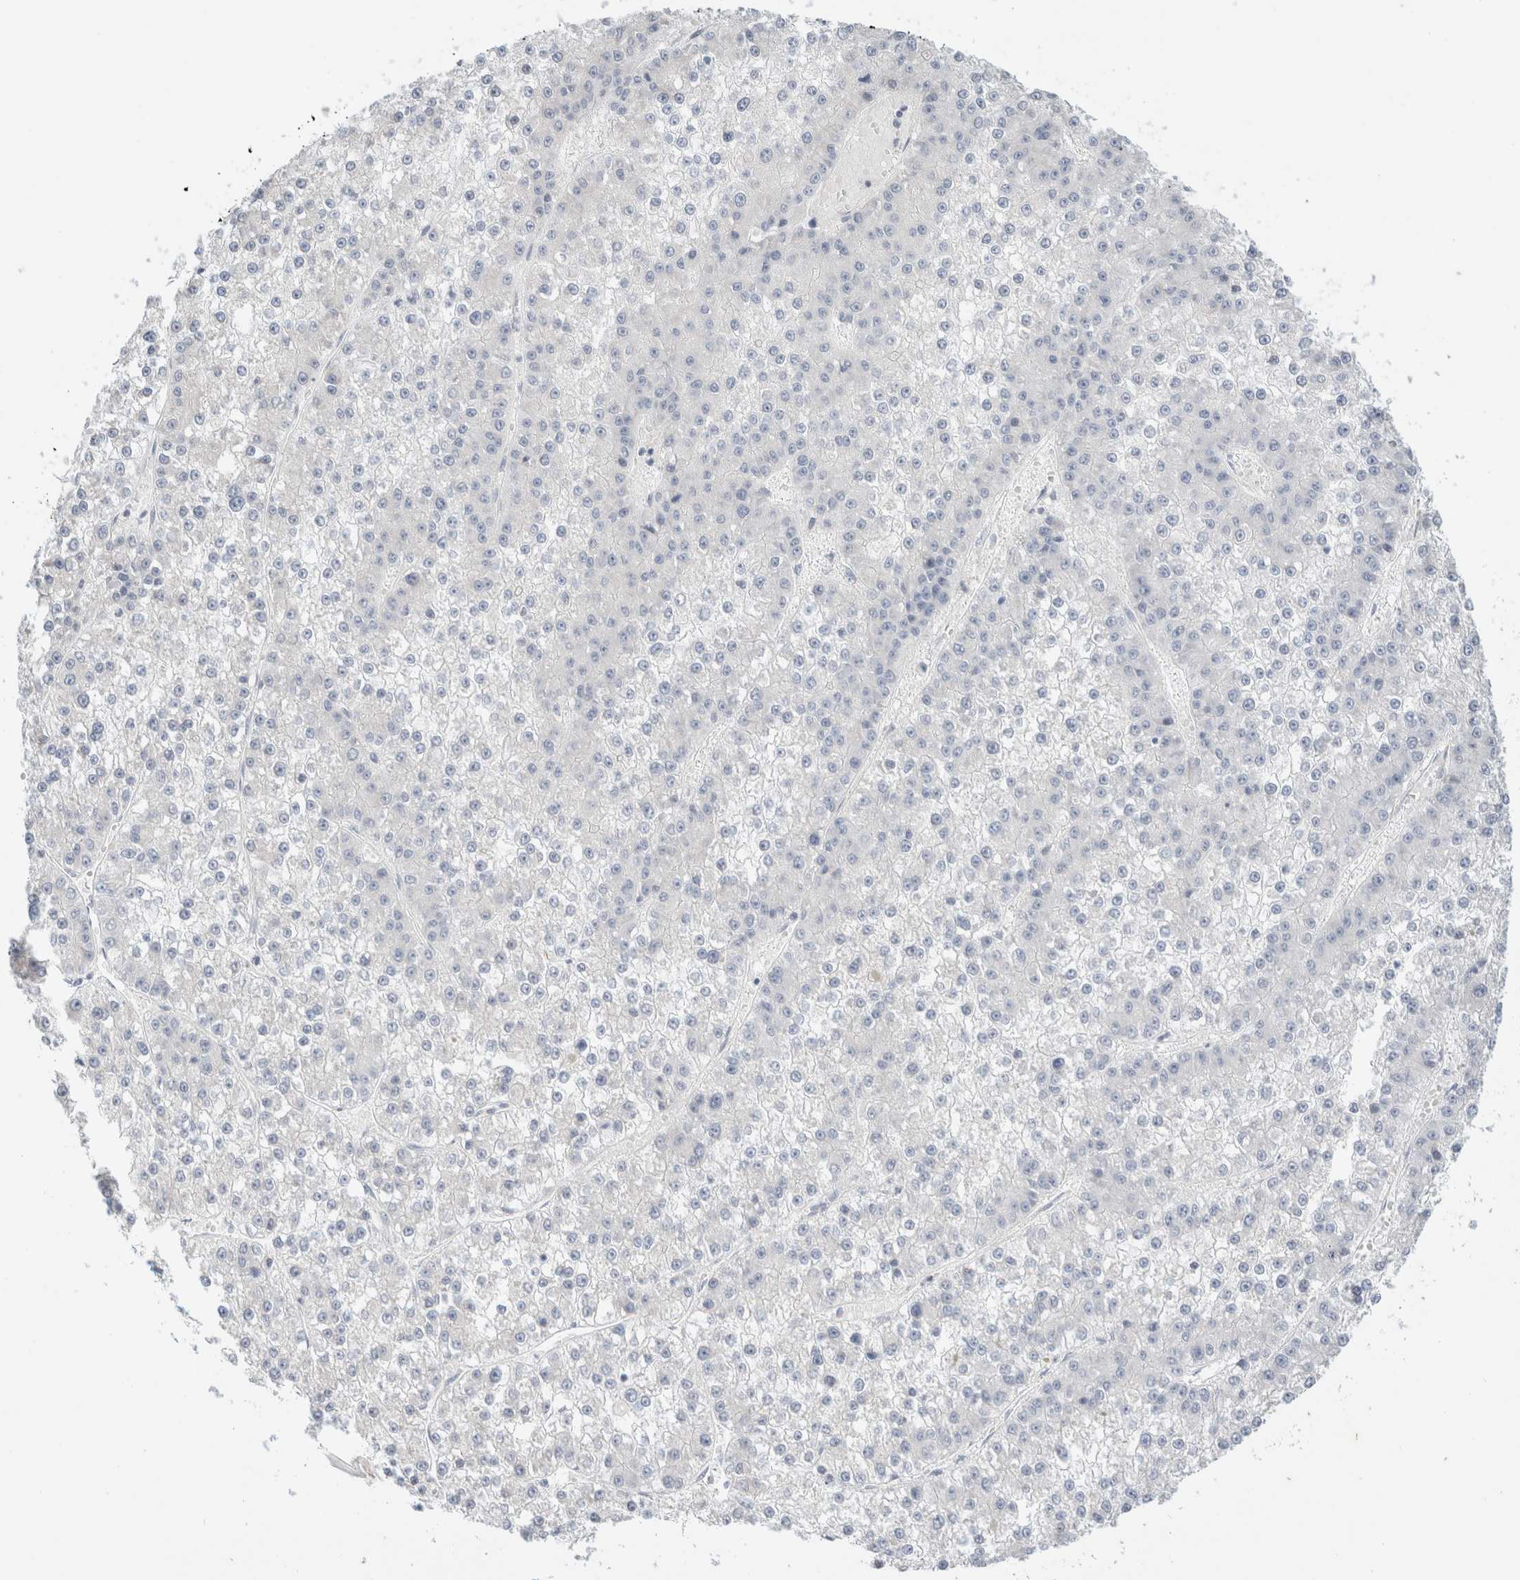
{"staining": {"intensity": "negative", "quantity": "none", "location": "none"}, "tissue": "liver cancer", "cell_type": "Tumor cells", "image_type": "cancer", "snomed": [{"axis": "morphology", "description": "Carcinoma, Hepatocellular, NOS"}, {"axis": "topography", "description": "Liver"}], "caption": "Protein analysis of liver hepatocellular carcinoma displays no significant positivity in tumor cells.", "gene": "SPRTN", "patient": {"sex": "female", "age": 73}}